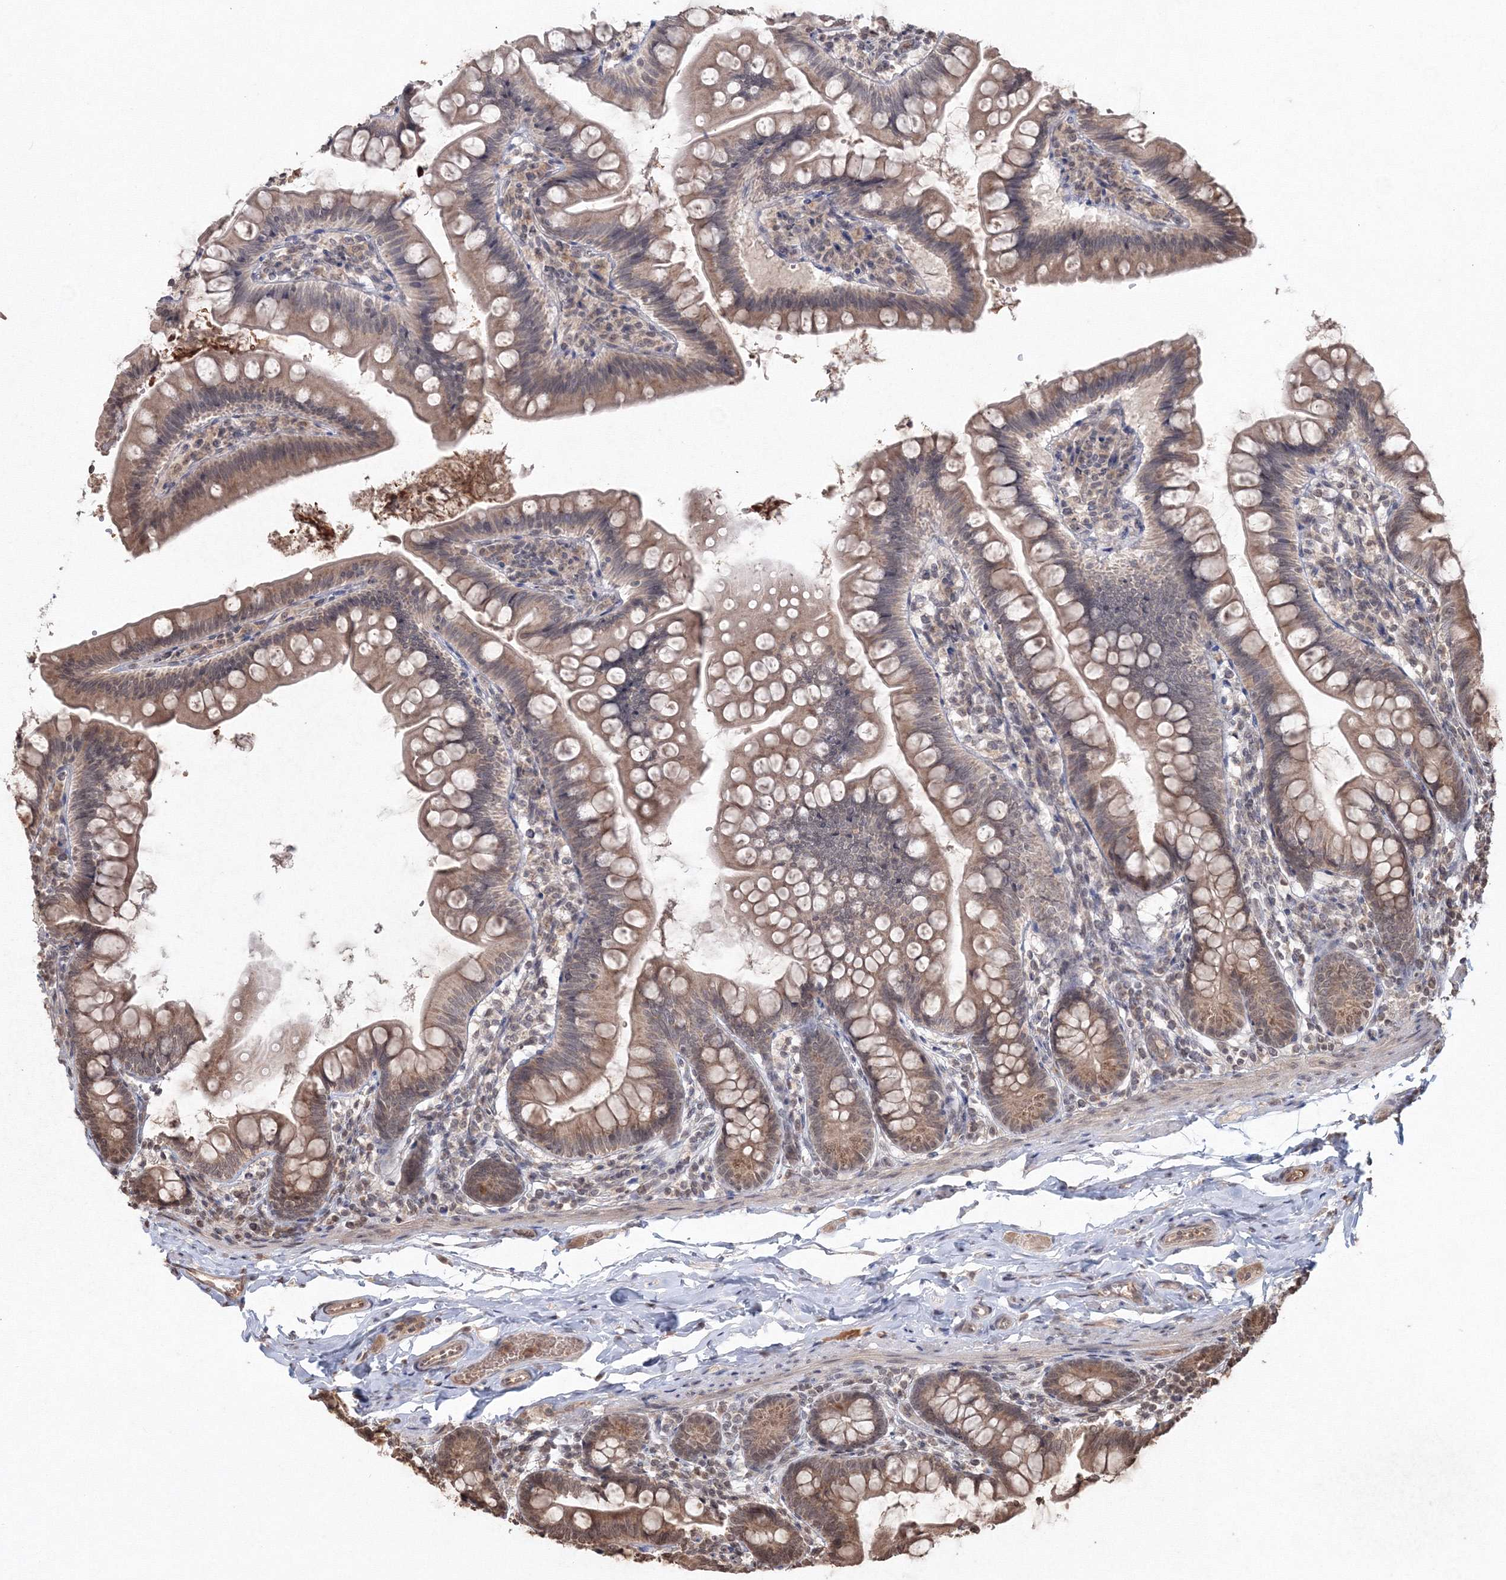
{"staining": {"intensity": "moderate", "quantity": ">75%", "location": "cytoplasmic/membranous,nuclear"}, "tissue": "small intestine", "cell_type": "Glandular cells", "image_type": "normal", "snomed": [{"axis": "morphology", "description": "Normal tissue, NOS"}, {"axis": "topography", "description": "Small intestine"}], "caption": "IHC of benign human small intestine demonstrates medium levels of moderate cytoplasmic/membranous,nuclear expression in approximately >75% of glandular cells.", "gene": "PEX13", "patient": {"sex": "male", "age": 7}}